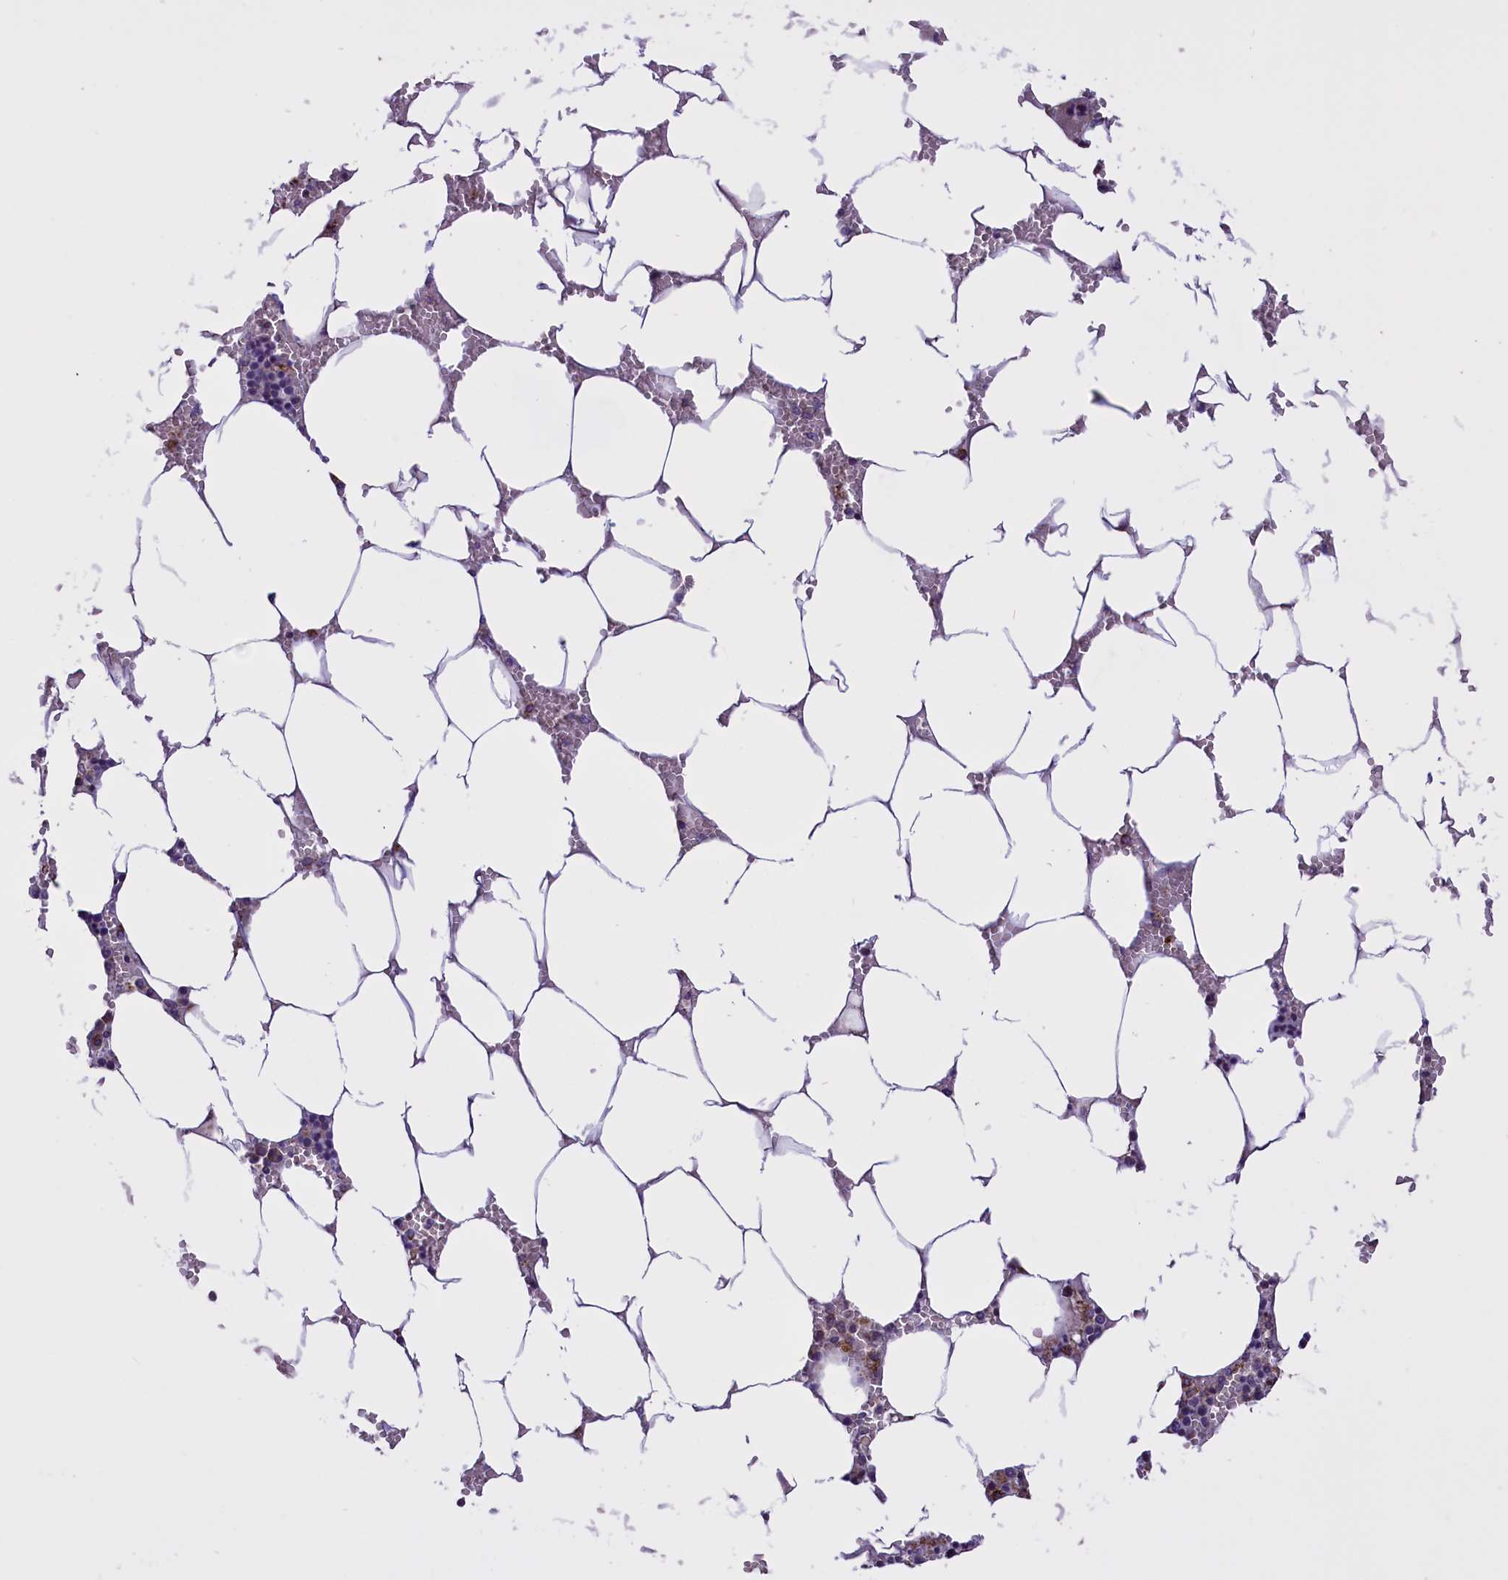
{"staining": {"intensity": "negative", "quantity": "none", "location": "none"}, "tissue": "bone marrow", "cell_type": "Hematopoietic cells", "image_type": "normal", "snomed": [{"axis": "morphology", "description": "Normal tissue, NOS"}, {"axis": "topography", "description": "Bone marrow"}], "caption": "There is no significant positivity in hematopoietic cells of bone marrow. (Immunohistochemistry (ihc), brightfield microscopy, high magnification).", "gene": "NDUFS5", "patient": {"sex": "male", "age": 70}}